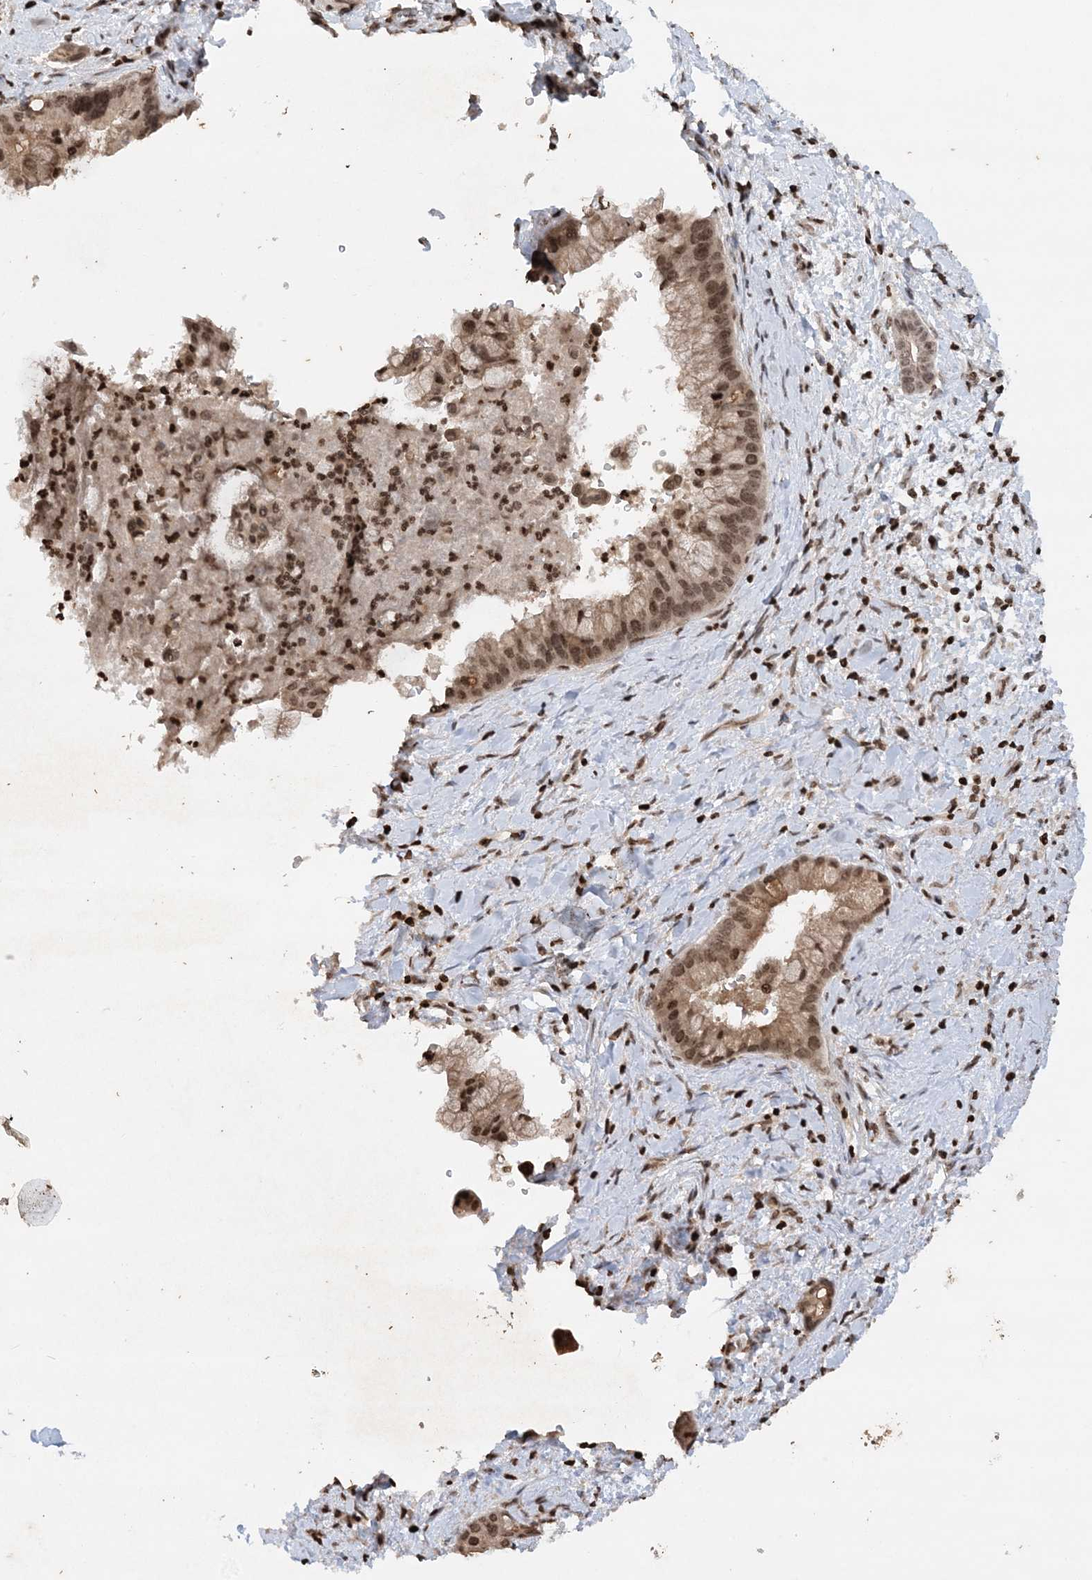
{"staining": {"intensity": "moderate", "quantity": ">75%", "location": "cytoplasmic/membranous,nuclear"}, "tissue": "liver cancer", "cell_type": "Tumor cells", "image_type": "cancer", "snomed": [{"axis": "morphology", "description": "Cholangiocarcinoma"}, {"axis": "topography", "description": "Liver"}], "caption": "A photomicrograph showing moderate cytoplasmic/membranous and nuclear staining in approximately >75% of tumor cells in liver cholangiocarcinoma, as visualized by brown immunohistochemical staining.", "gene": "NEDD9", "patient": {"sex": "female", "age": 54}}